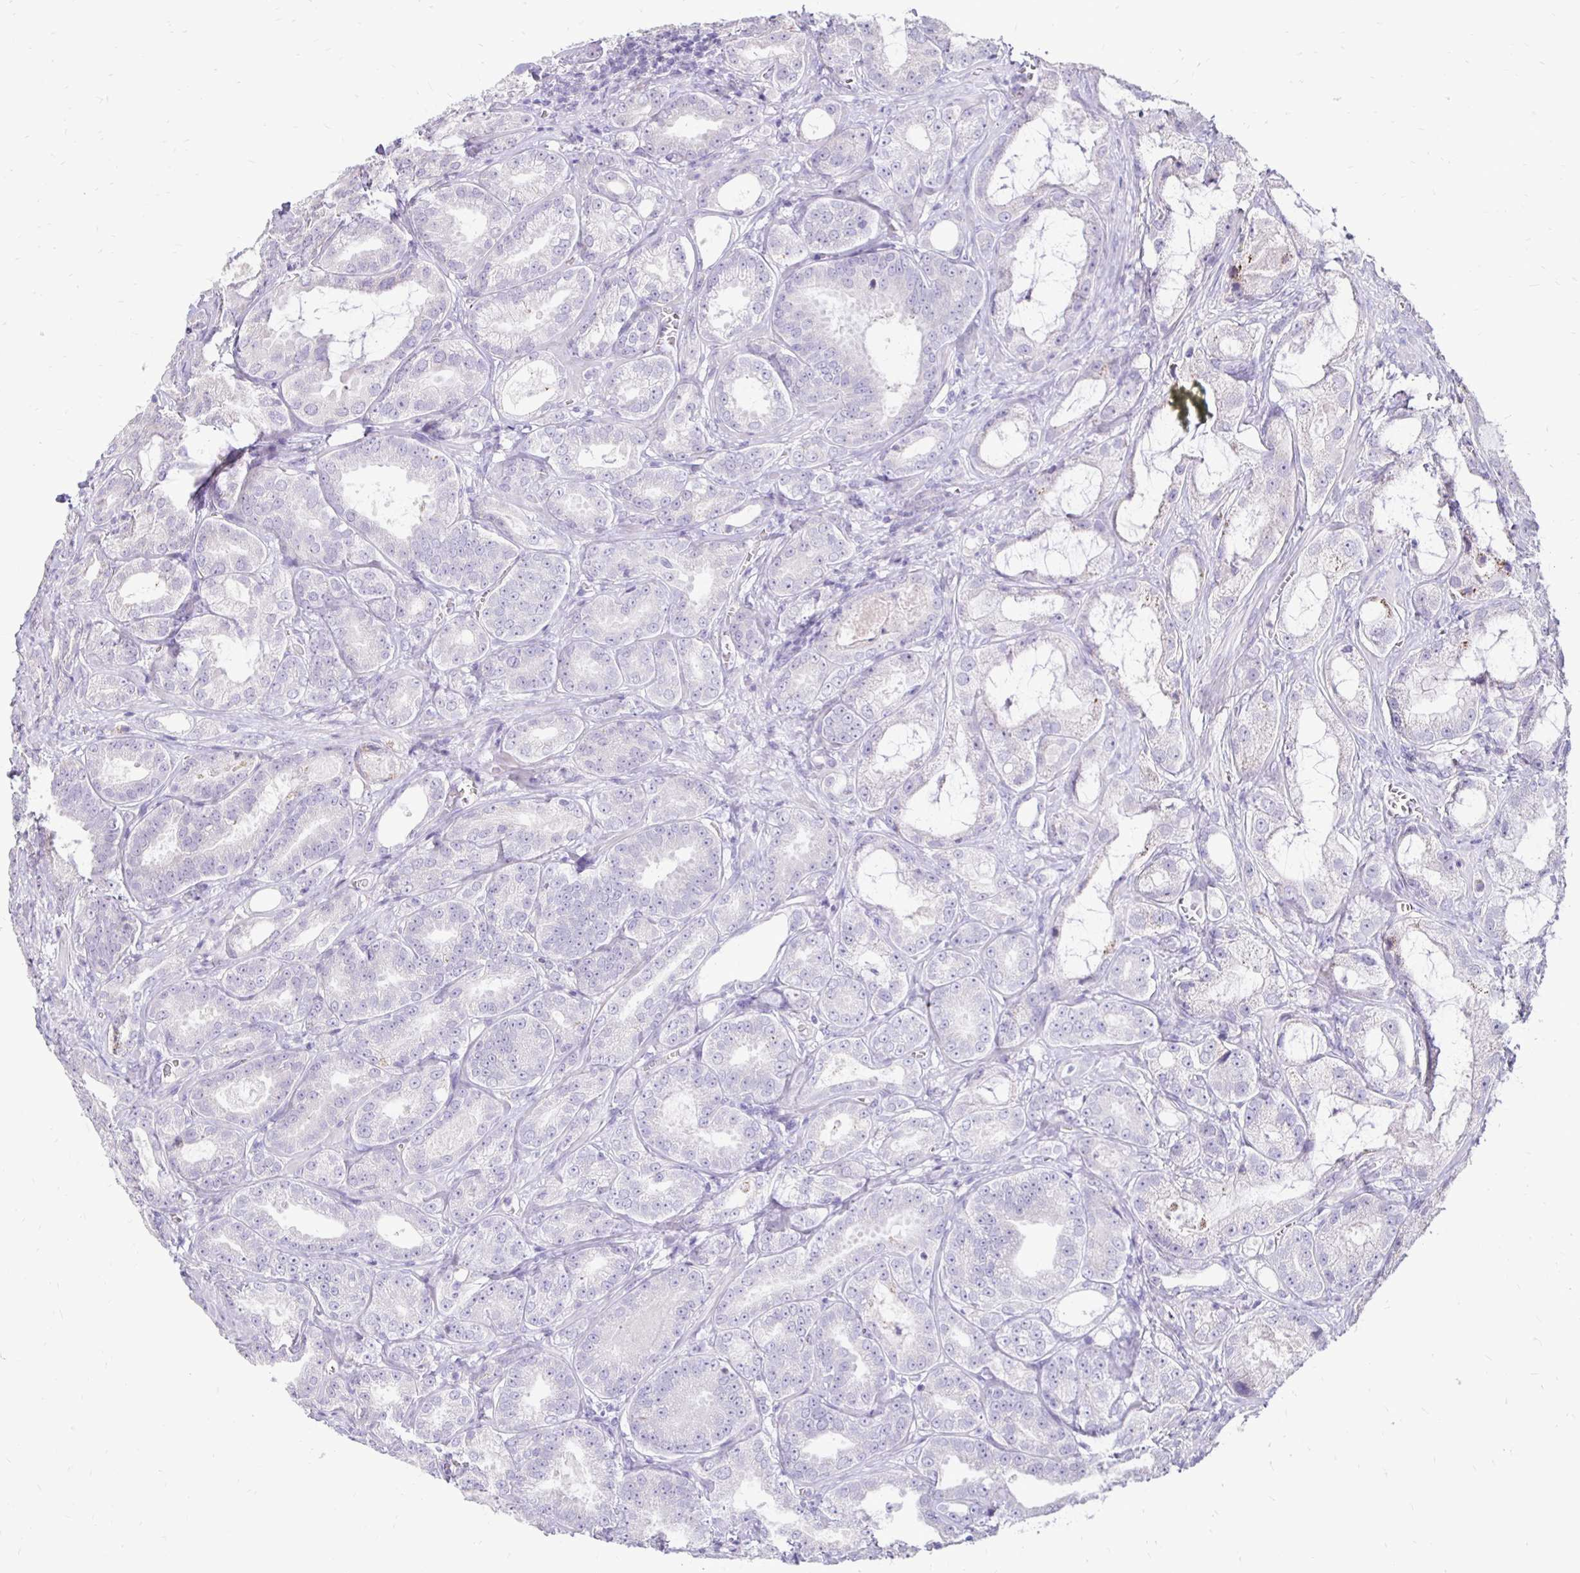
{"staining": {"intensity": "negative", "quantity": "none", "location": "none"}, "tissue": "prostate cancer", "cell_type": "Tumor cells", "image_type": "cancer", "snomed": [{"axis": "morphology", "description": "Adenocarcinoma, High grade"}, {"axis": "topography", "description": "Prostate"}], "caption": "A micrograph of human prostate adenocarcinoma (high-grade) is negative for staining in tumor cells. Brightfield microscopy of immunohistochemistry stained with DAB (3,3'-diaminobenzidine) (brown) and hematoxylin (blue), captured at high magnification.", "gene": "GAS2", "patient": {"sex": "male", "age": 64}}